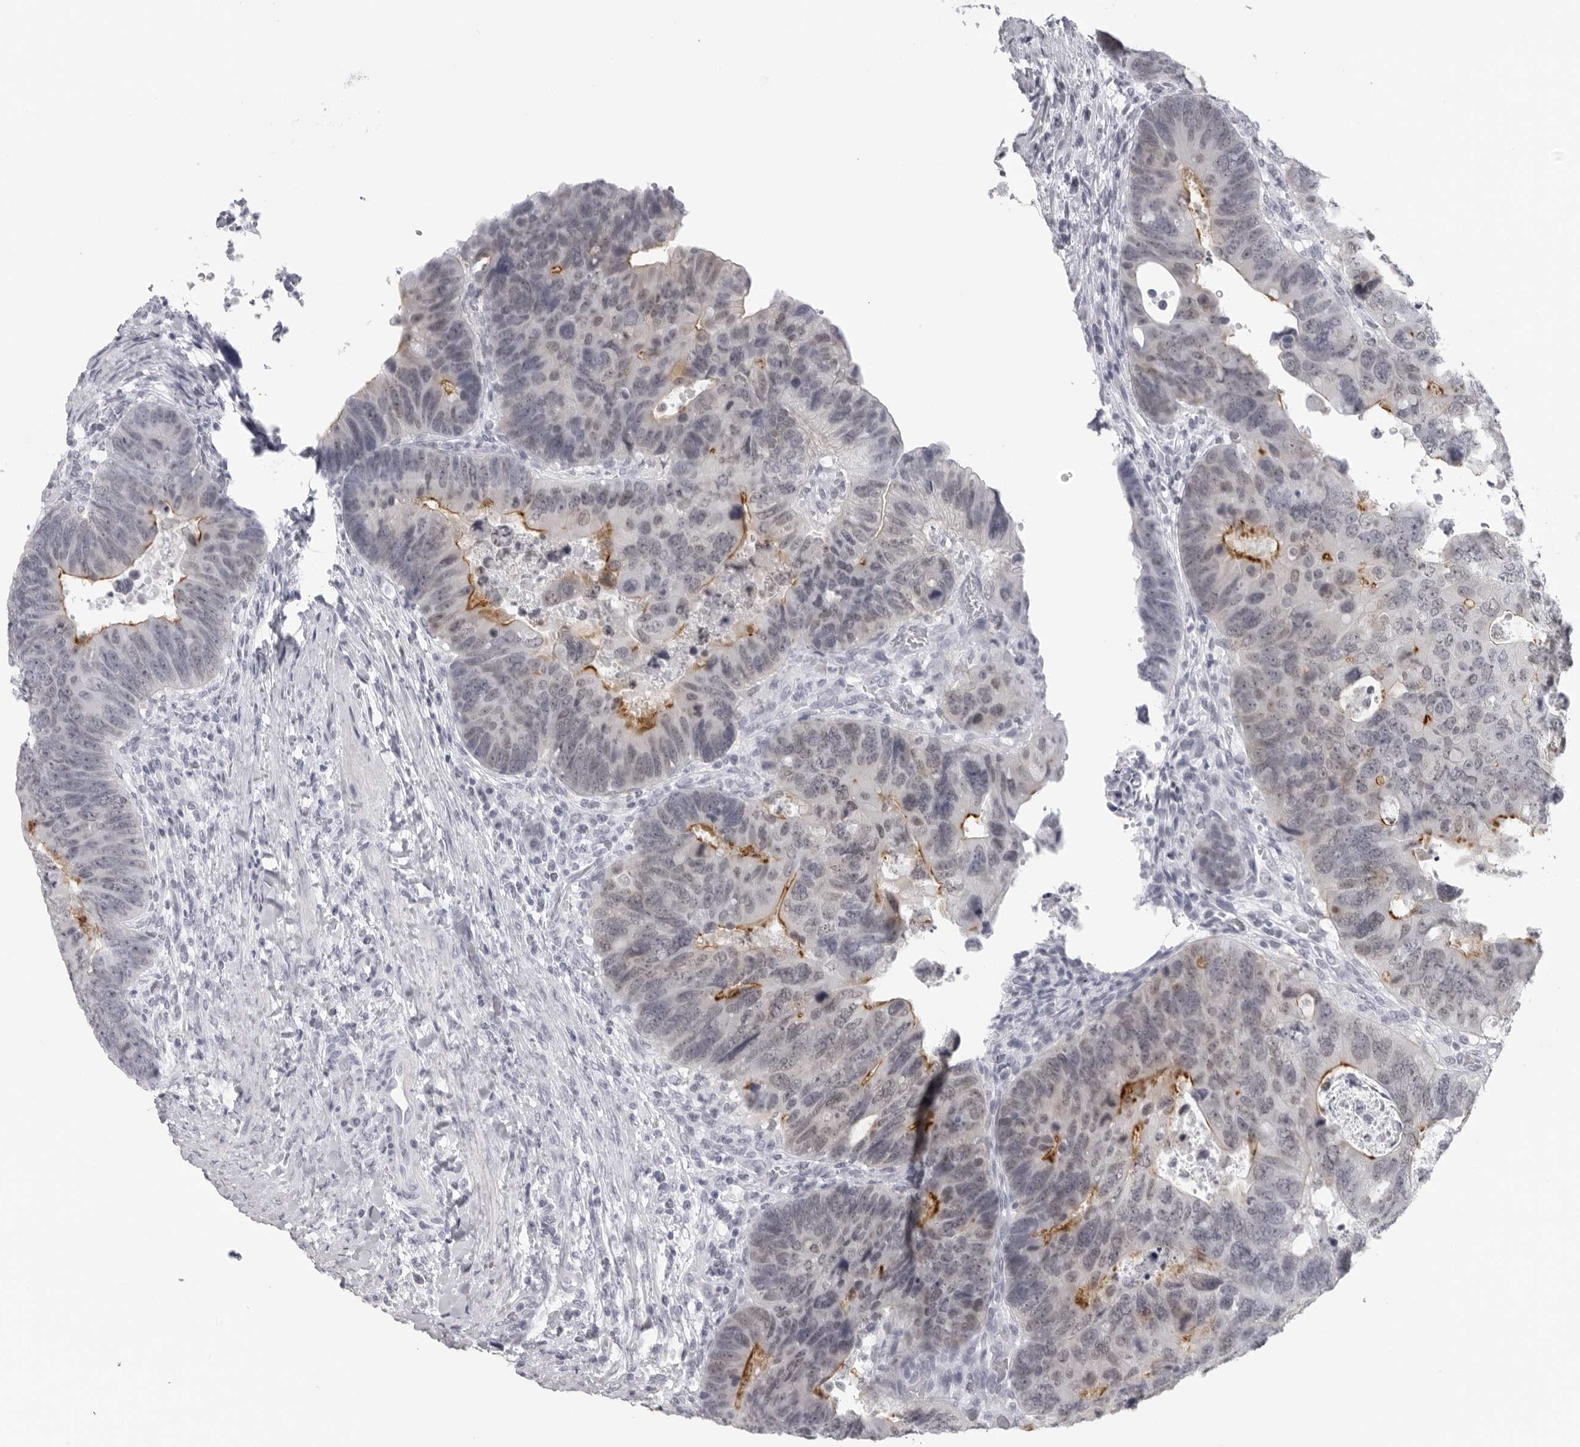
{"staining": {"intensity": "moderate", "quantity": "25%-75%", "location": "cytoplasmic/membranous"}, "tissue": "colorectal cancer", "cell_type": "Tumor cells", "image_type": "cancer", "snomed": [{"axis": "morphology", "description": "Adenocarcinoma, NOS"}, {"axis": "topography", "description": "Rectum"}], "caption": "Moderate cytoplasmic/membranous protein positivity is identified in approximately 25%-75% of tumor cells in adenocarcinoma (colorectal).", "gene": "ESPN", "patient": {"sex": "male", "age": 59}}